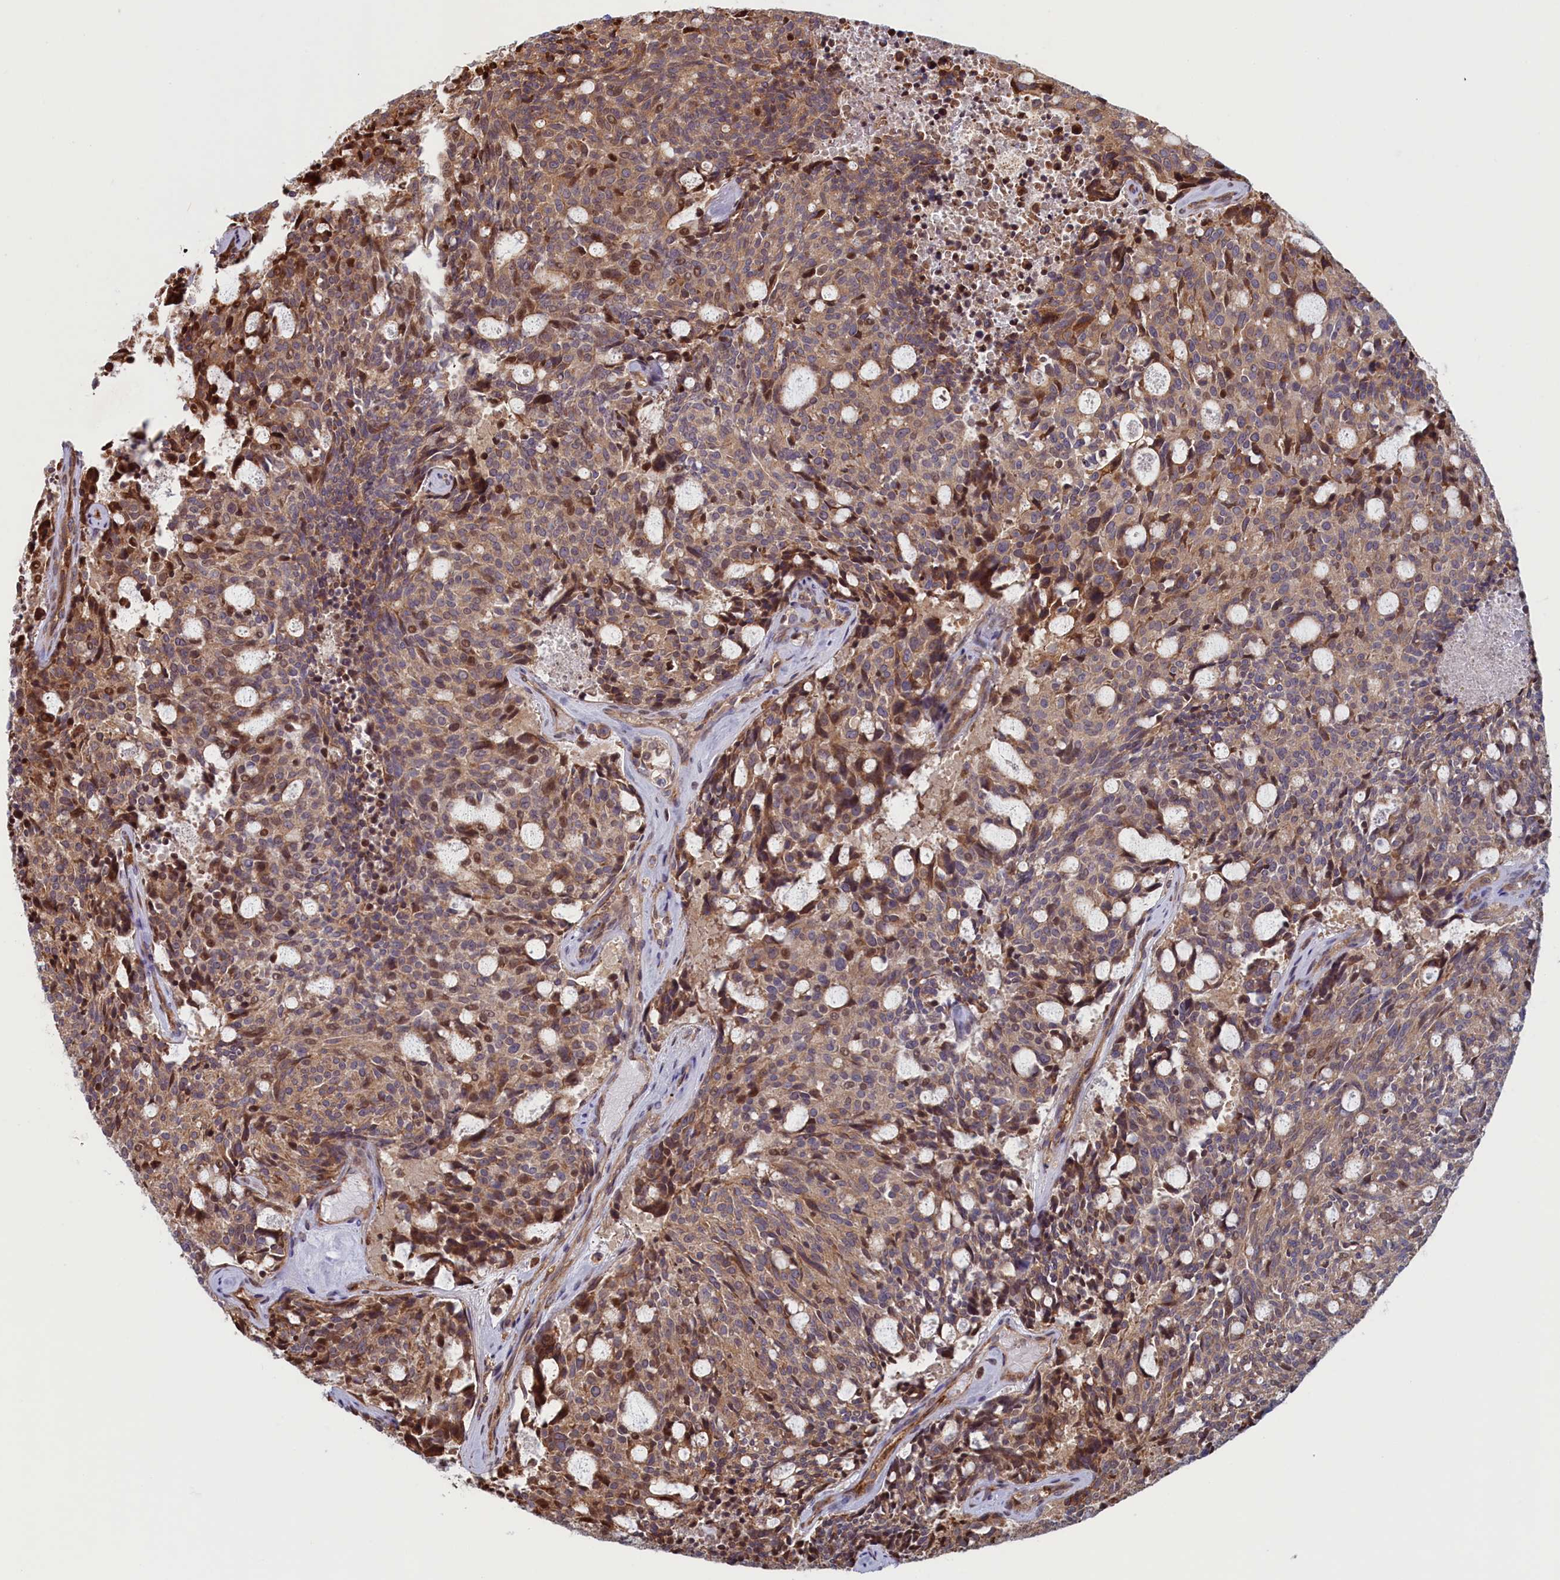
{"staining": {"intensity": "weak", "quantity": ">75%", "location": "cytoplasmic/membranous"}, "tissue": "carcinoid", "cell_type": "Tumor cells", "image_type": "cancer", "snomed": [{"axis": "morphology", "description": "Carcinoid, malignant, NOS"}, {"axis": "topography", "description": "Pancreas"}], "caption": "Carcinoid stained with a brown dye displays weak cytoplasmic/membranous positive positivity in about >75% of tumor cells.", "gene": "RILPL1", "patient": {"sex": "female", "age": 54}}